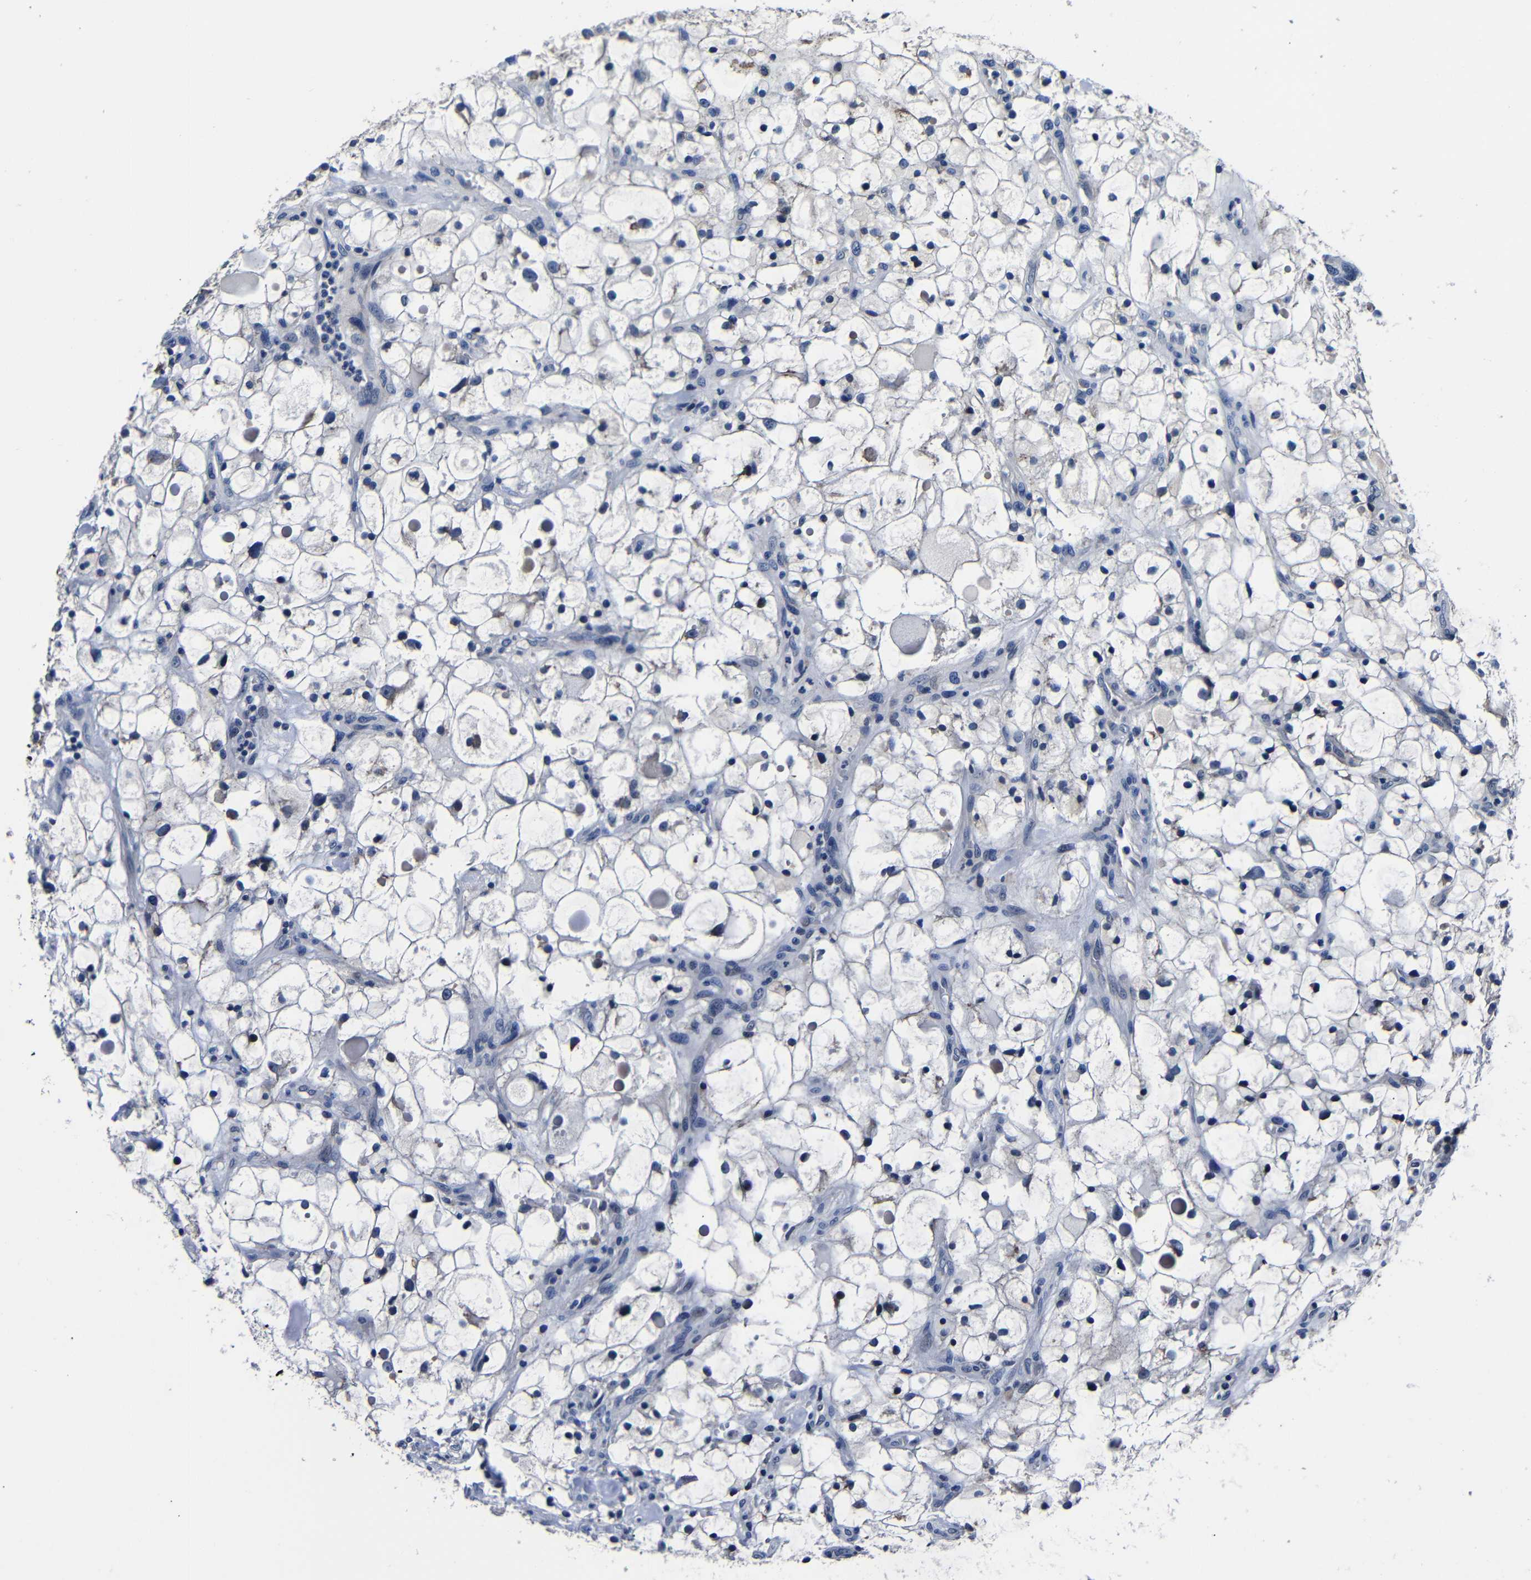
{"staining": {"intensity": "negative", "quantity": "none", "location": "none"}, "tissue": "renal cancer", "cell_type": "Tumor cells", "image_type": "cancer", "snomed": [{"axis": "morphology", "description": "Adenocarcinoma, NOS"}, {"axis": "topography", "description": "Kidney"}], "caption": "This is an immunohistochemistry (IHC) histopathology image of renal adenocarcinoma. There is no positivity in tumor cells.", "gene": "DEPP1", "patient": {"sex": "female", "age": 60}}